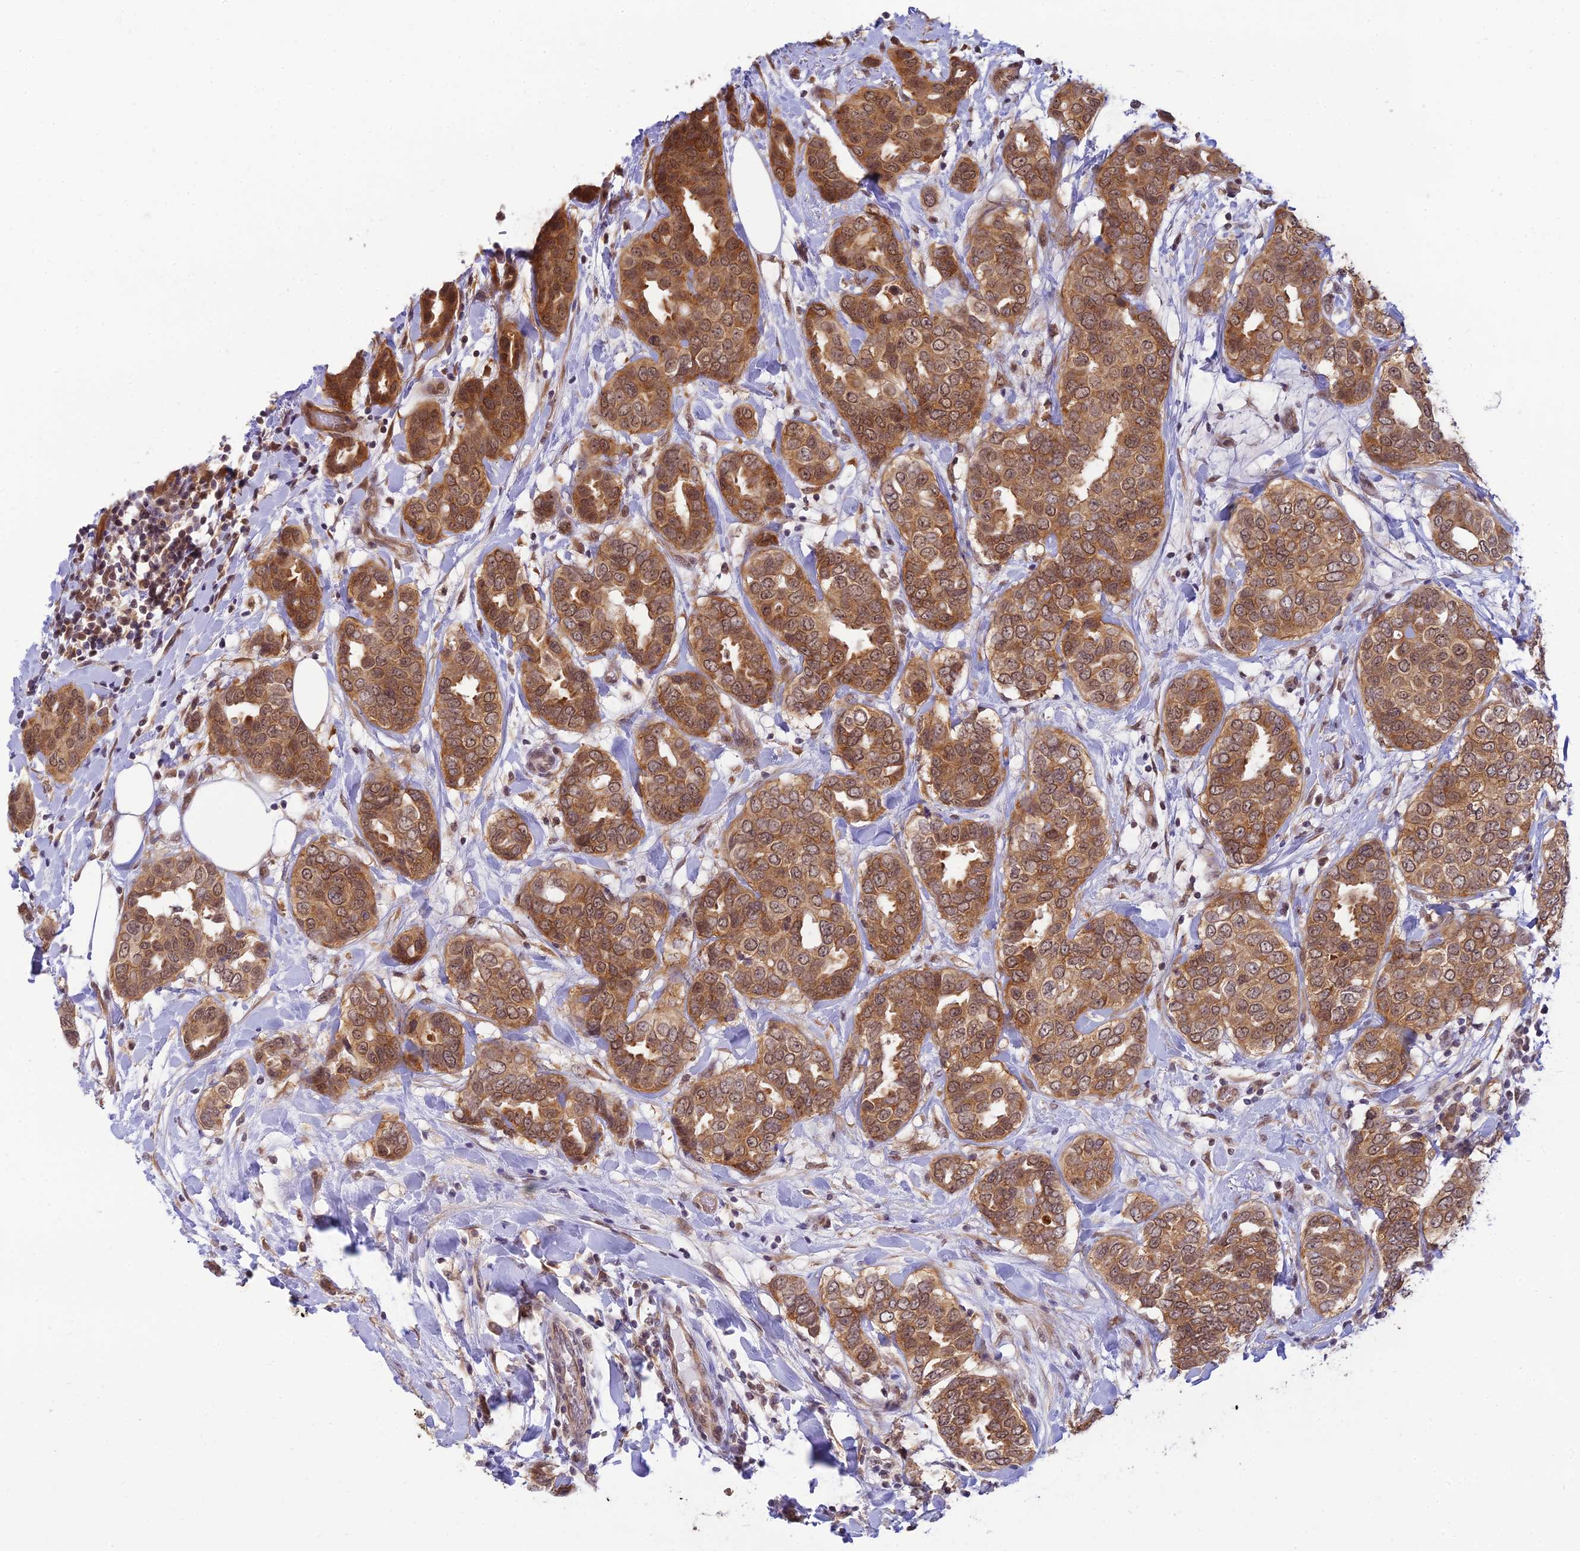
{"staining": {"intensity": "moderate", "quantity": ">75%", "location": "cytoplasmic/membranous,nuclear"}, "tissue": "breast cancer", "cell_type": "Tumor cells", "image_type": "cancer", "snomed": [{"axis": "morphology", "description": "Lobular carcinoma"}, {"axis": "topography", "description": "Breast"}], "caption": "Protein positivity by IHC reveals moderate cytoplasmic/membranous and nuclear expression in approximately >75% of tumor cells in breast cancer (lobular carcinoma). Nuclei are stained in blue.", "gene": "SKIC8", "patient": {"sex": "female", "age": 51}}